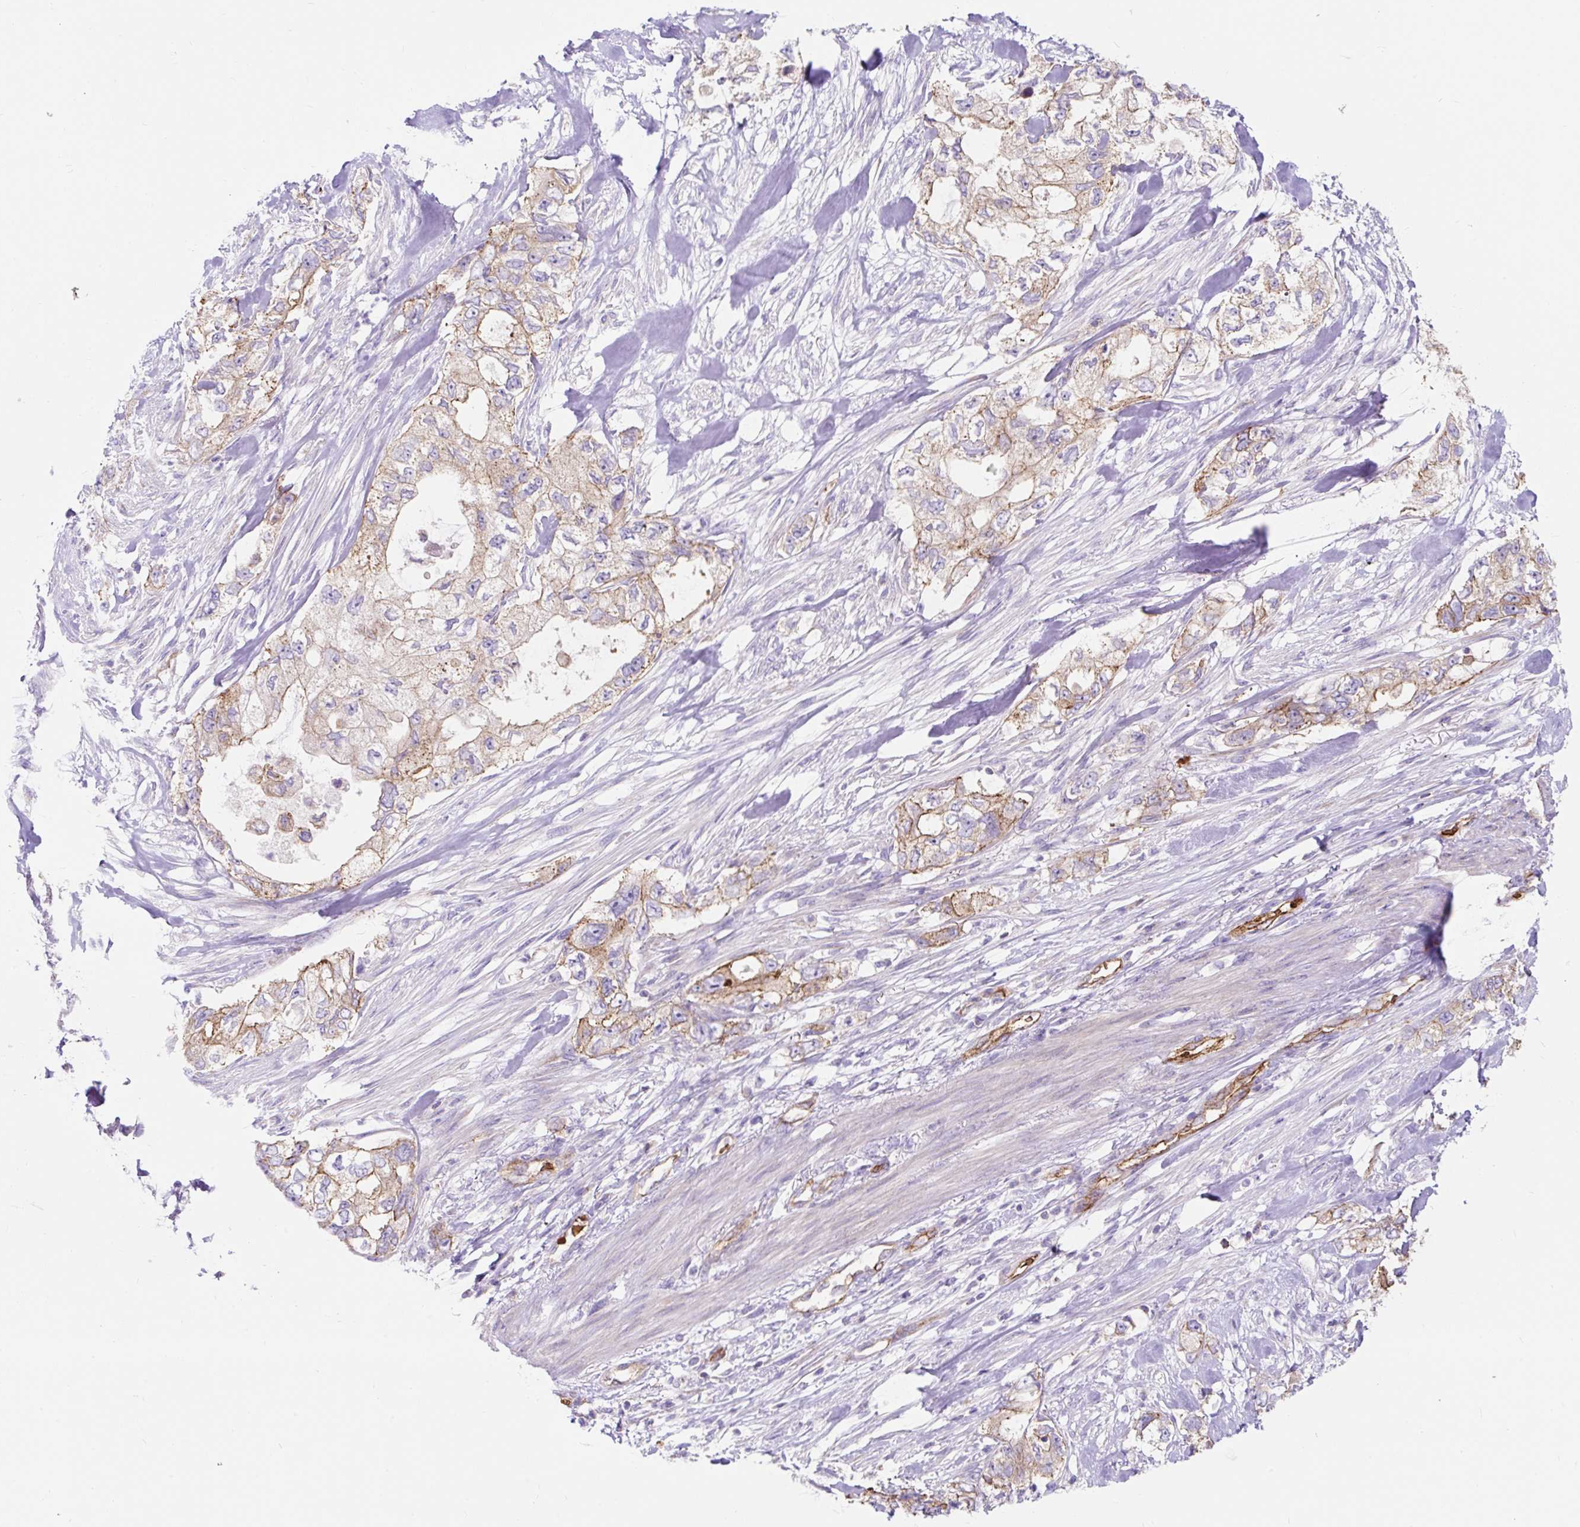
{"staining": {"intensity": "moderate", "quantity": "25%-75%", "location": "cytoplasmic/membranous"}, "tissue": "pancreatic cancer", "cell_type": "Tumor cells", "image_type": "cancer", "snomed": [{"axis": "morphology", "description": "Adenocarcinoma, NOS"}, {"axis": "topography", "description": "Pancreas"}], "caption": "There is medium levels of moderate cytoplasmic/membranous positivity in tumor cells of pancreatic cancer, as demonstrated by immunohistochemical staining (brown color).", "gene": "HIP1R", "patient": {"sex": "female", "age": 73}}